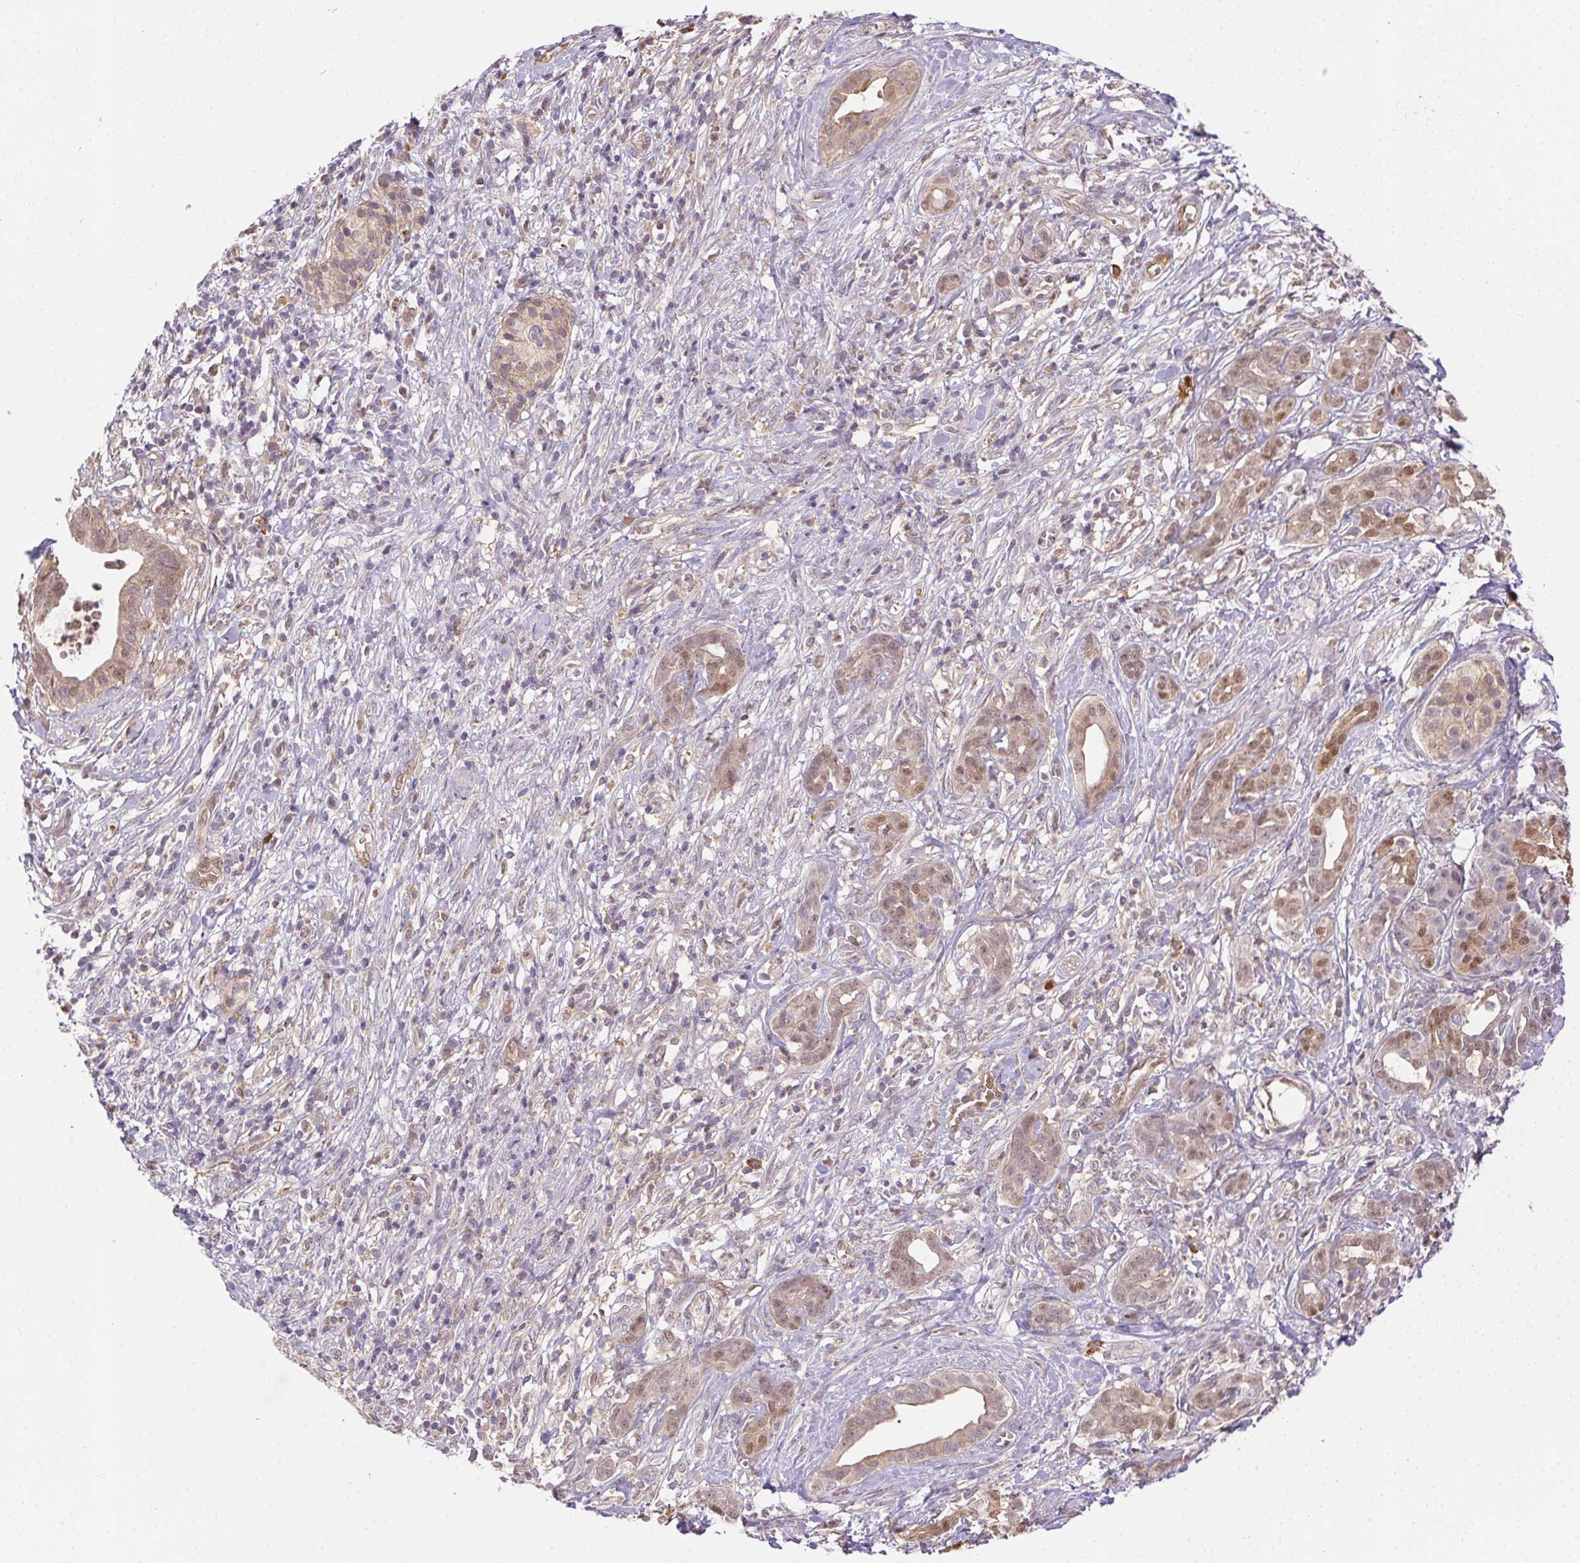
{"staining": {"intensity": "weak", "quantity": "<25%", "location": "cytoplasmic/membranous,nuclear"}, "tissue": "pancreatic cancer", "cell_type": "Tumor cells", "image_type": "cancer", "snomed": [{"axis": "morphology", "description": "Adenocarcinoma, NOS"}, {"axis": "topography", "description": "Pancreas"}], "caption": "The photomicrograph exhibits no staining of tumor cells in pancreatic cancer (adenocarcinoma).", "gene": "NUDT16", "patient": {"sex": "male", "age": 61}}